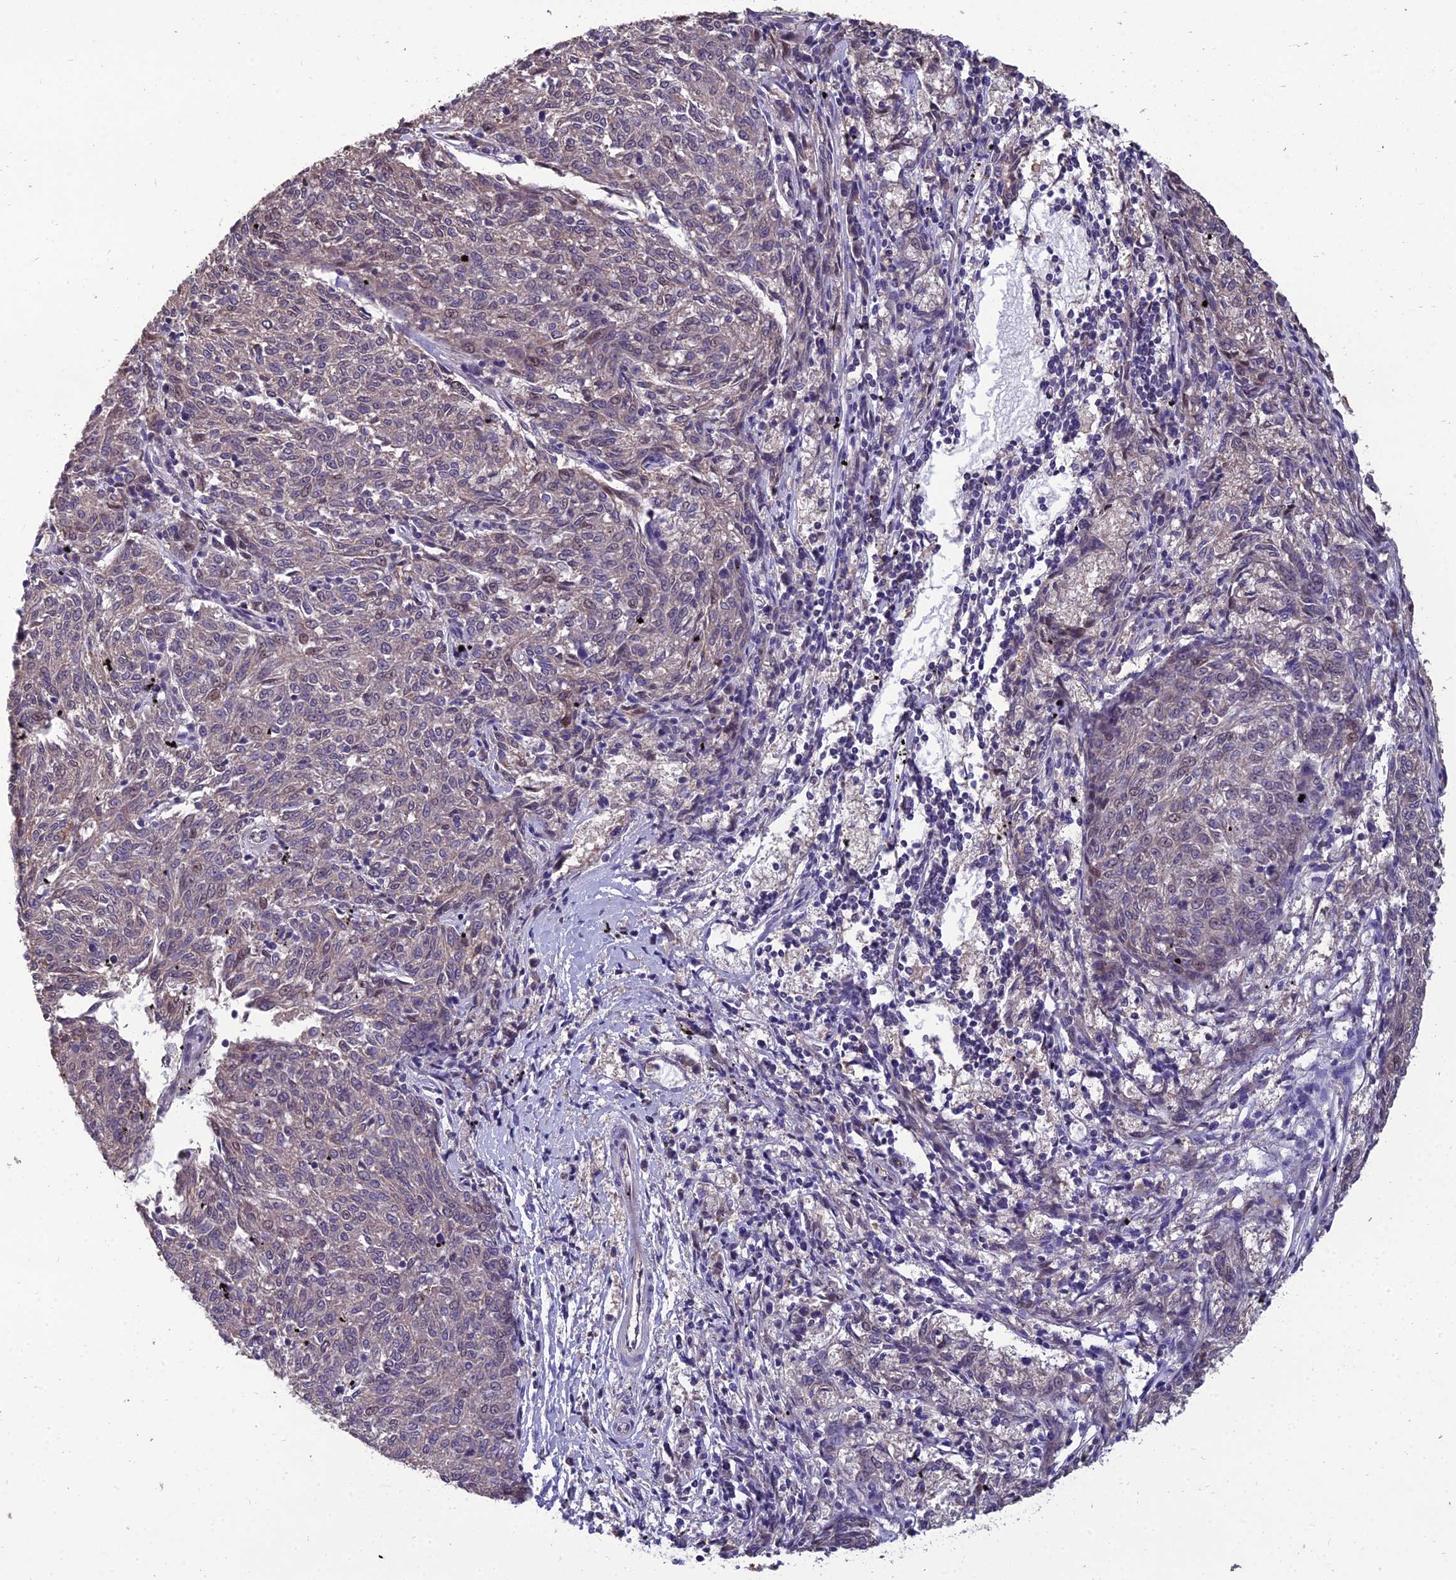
{"staining": {"intensity": "negative", "quantity": "none", "location": "none"}, "tissue": "melanoma", "cell_type": "Tumor cells", "image_type": "cancer", "snomed": [{"axis": "morphology", "description": "Malignant melanoma, NOS"}, {"axis": "topography", "description": "Skin"}], "caption": "Immunohistochemistry (IHC) image of human melanoma stained for a protein (brown), which shows no expression in tumor cells. (DAB immunohistochemistry (IHC), high magnification).", "gene": "GRWD1", "patient": {"sex": "female", "age": 72}}